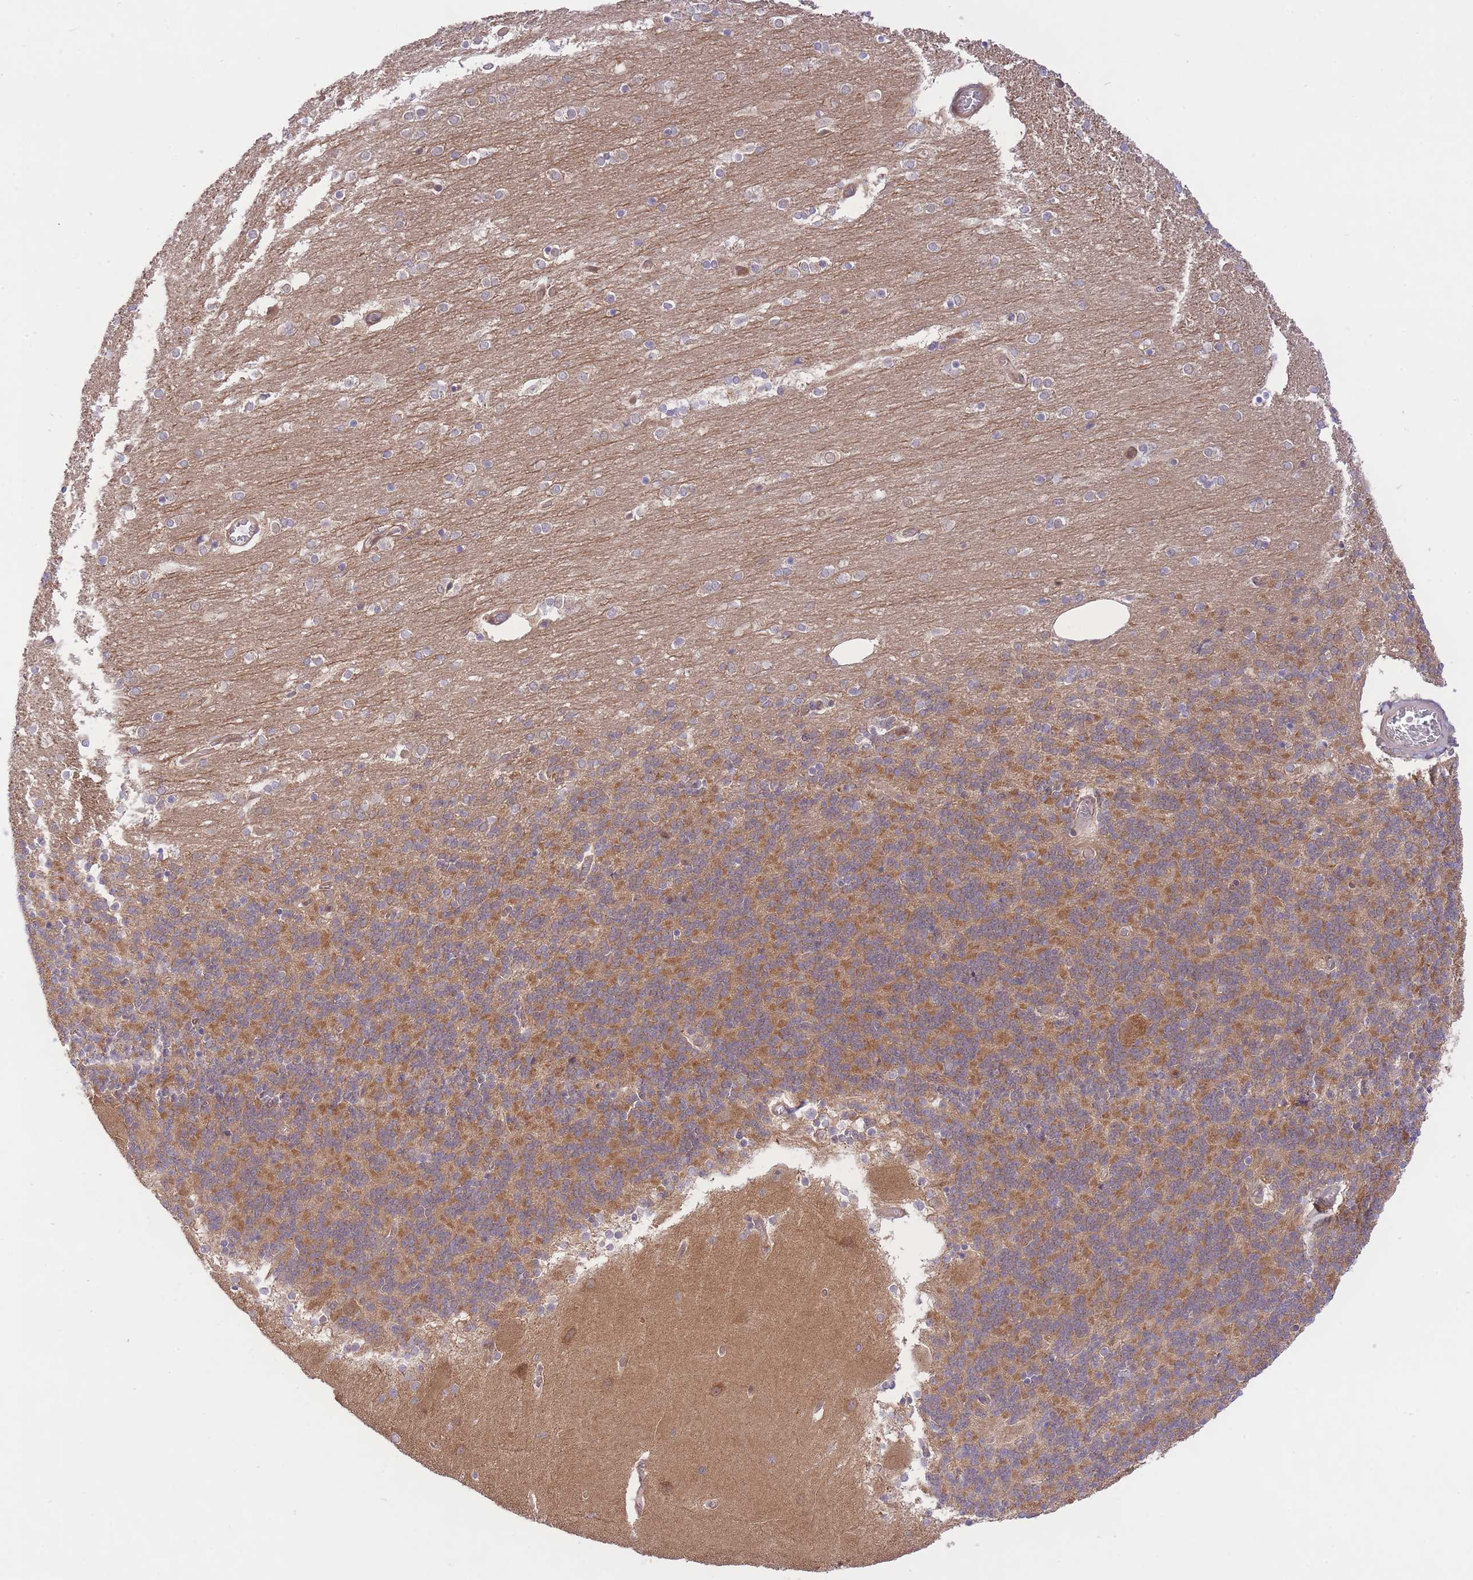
{"staining": {"intensity": "moderate", "quantity": "25%-75%", "location": "cytoplasmic/membranous"}, "tissue": "cerebellum", "cell_type": "Cells in granular layer", "image_type": "normal", "snomed": [{"axis": "morphology", "description": "Normal tissue, NOS"}, {"axis": "topography", "description": "Cerebellum"}], "caption": "A brown stain labels moderate cytoplasmic/membranous positivity of a protein in cells in granular layer of normal cerebellum. The staining was performed using DAB (3,3'-diaminobenzidine) to visualize the protein expression in brown, while the nuclei were stained in blue with hematoxylin (Magnification: 20x).", "gene": "PREP", "patient": {"sex": "female", "age": 54}}